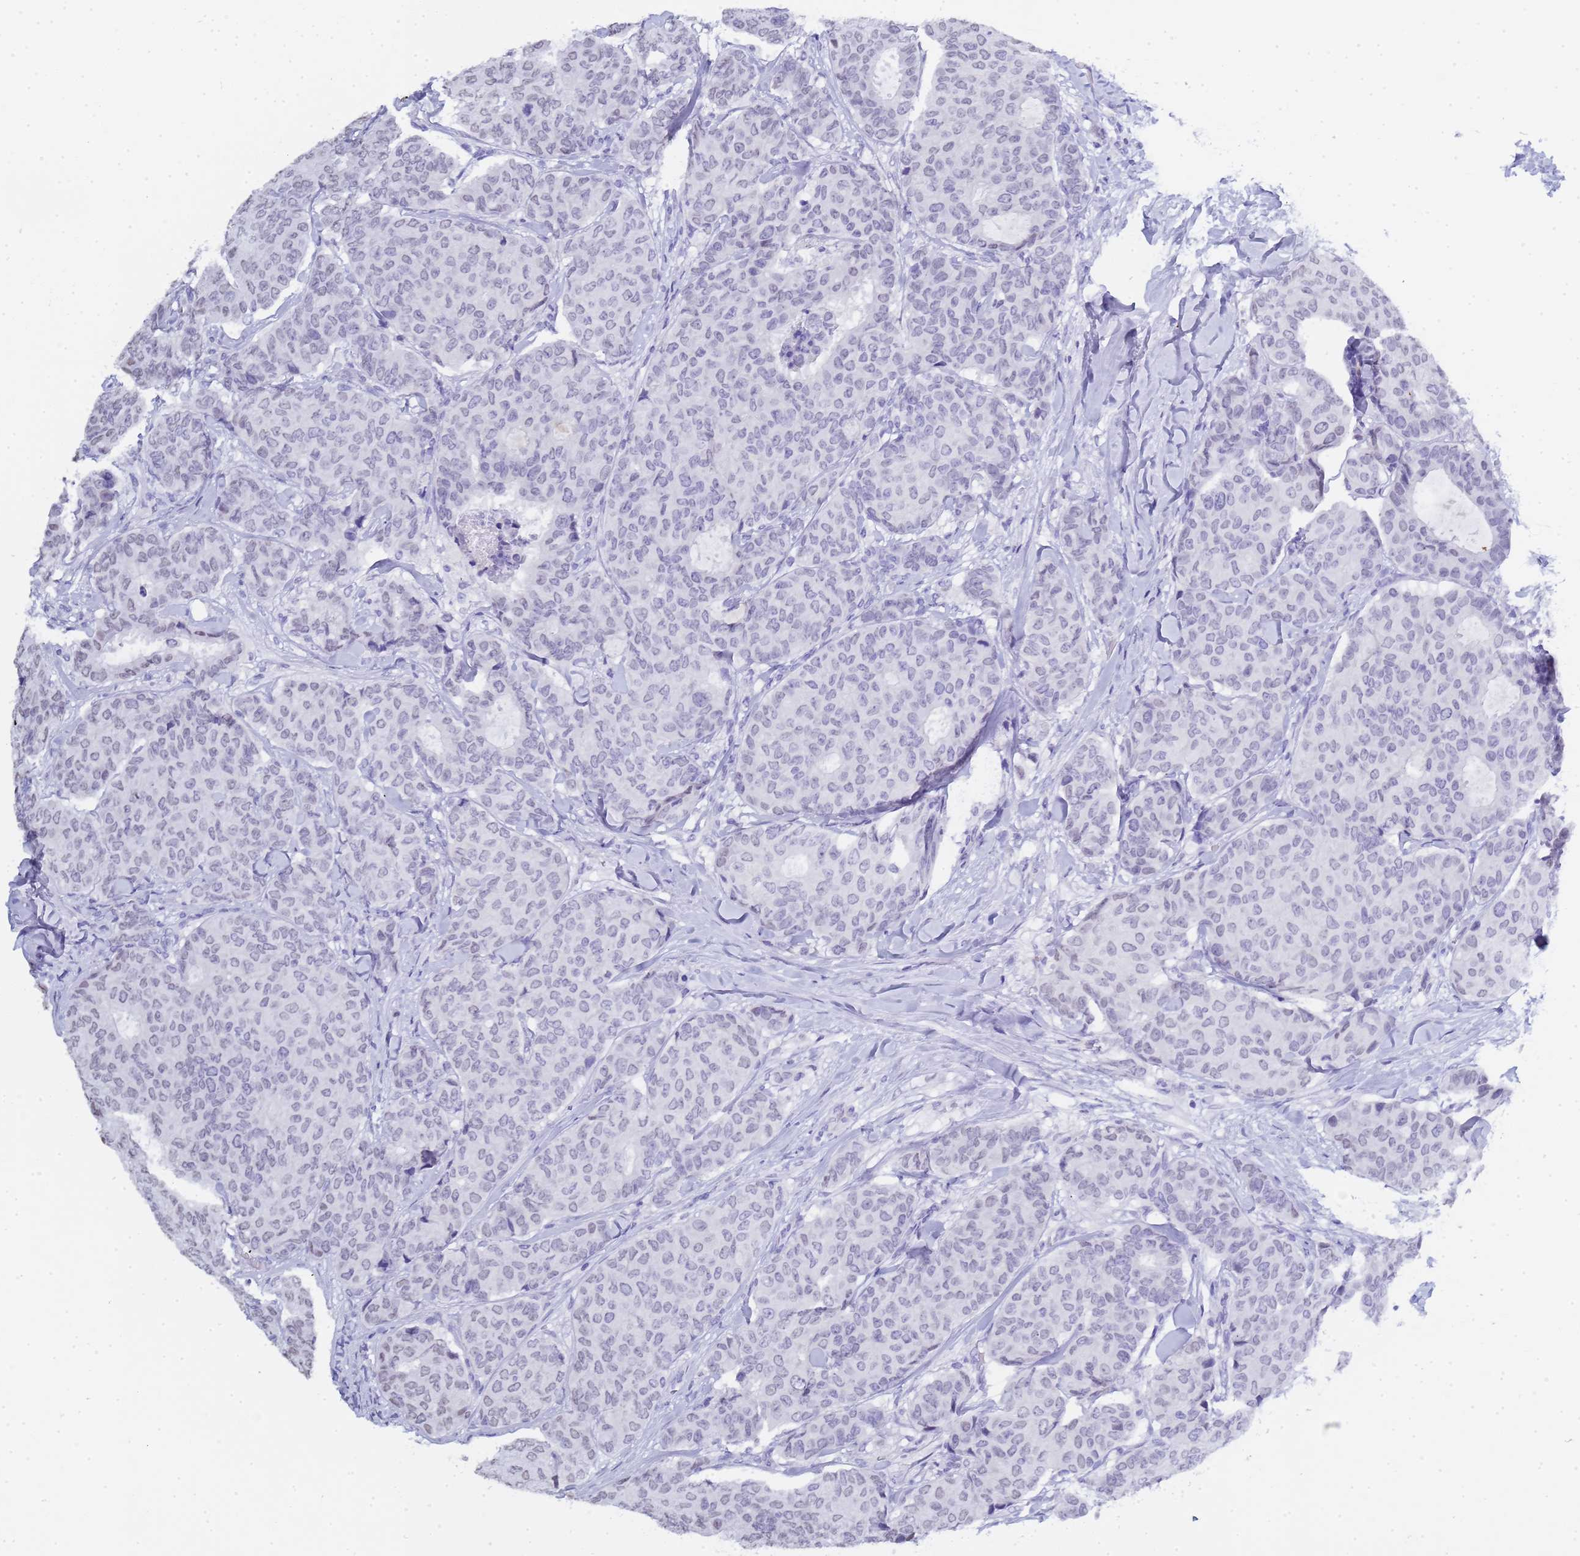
{"staining": {"intensity": "negative", "quantity": "none", "location": "none"}, "tissue": "breast cancer", "cell_type": "Tumor cells", "image_type": "cancer", "snomed": [{"axis": "morphology", "description": "Duct carcinoma"}, {"axis": "topography", "description": "Breast"}], "caption": "Immunohistochemistry (IHC) of infiltrating ductal carcinoma (breast) exhibits no expression in tumor cells.", "gene": "CTRC", "patient": {"sex": "female", "age": 75}}